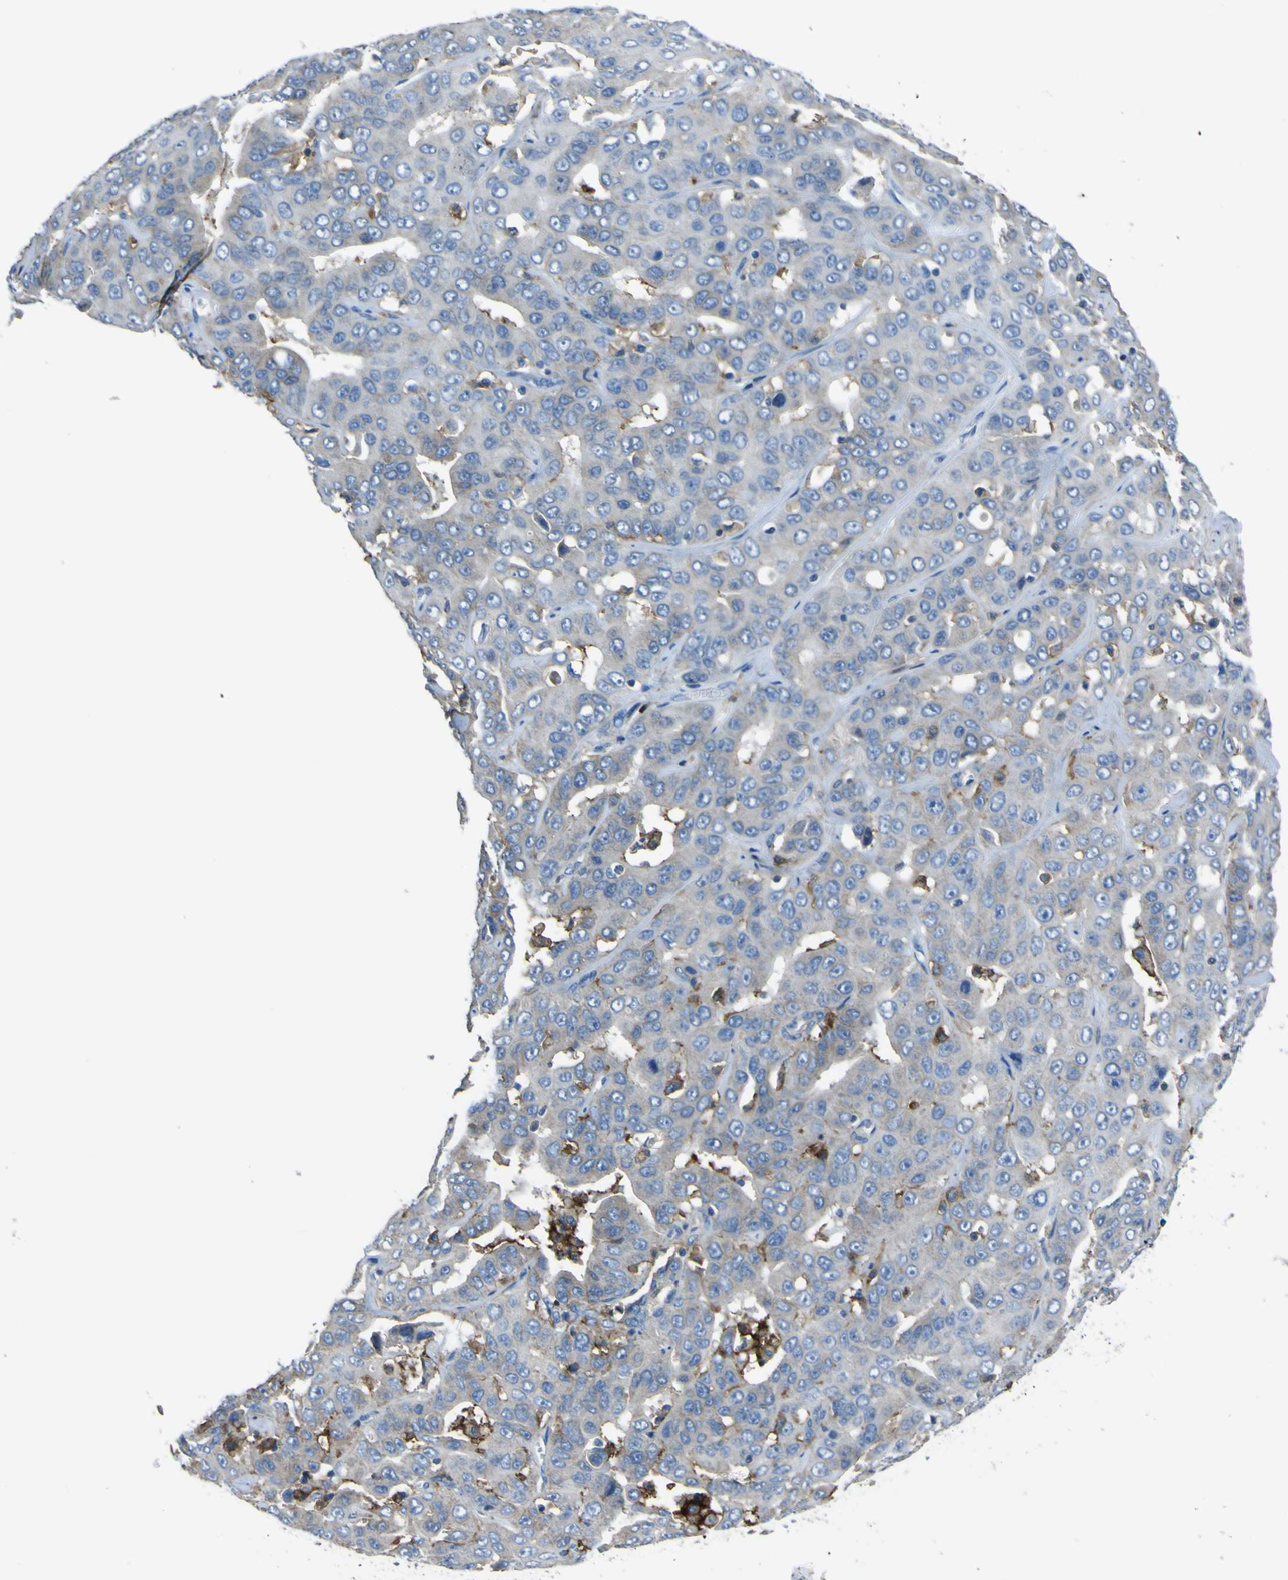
{"staining": {"intensity": "weak", "quantity": "<25%", "location": "cytoplasmic/membranous"}, "tissue": "liver cancer", "cell_type": "Tumor cells", "image_type": "cancer", "snomed": [{"axis": "morphology", "description": "Cholangiocarcinoma"}, {"axis": "topography", "description": "Liver"}], "caption": "DAB (3,3'-diaminobenzidine) immunohistochemical staining of cholangiocarcinoma (liver) exhibits no significant positivity in tumor cells.", "gene": "LAIR1", "patient": {"sex": "female", "age": 52}}